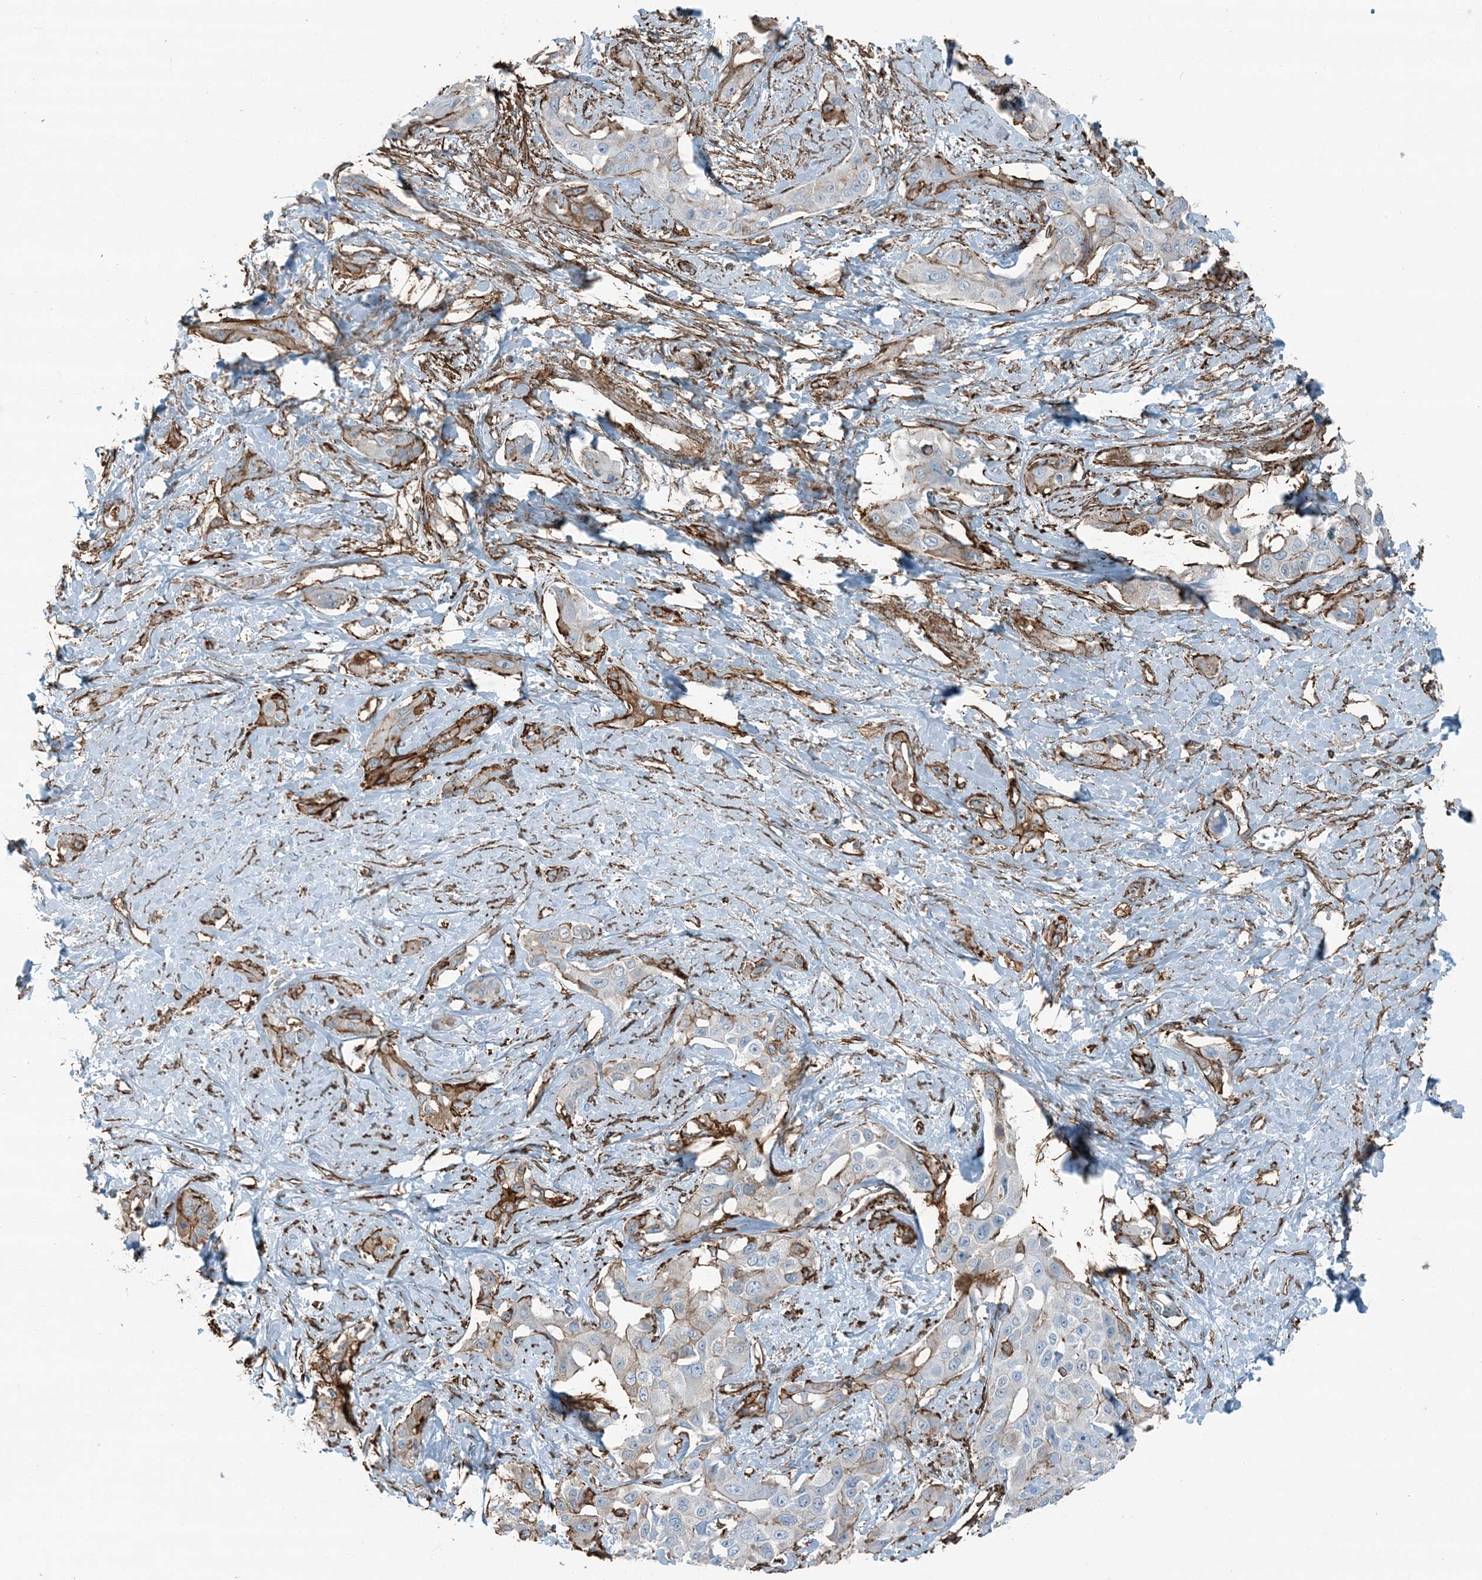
{"staining": {"intensity": "moderate", "quantity": "<25%", "location": "cytoplasmic/membranous"}, "tissue": "liver cancer", "cell_type": "Tumor cells", "image_type": "cancer", "snomed": [{"axis": "morphology", "description": "Cholangiocarcinoma"}, {"axis": "topography", "description": "Liver"}], "caption": "Immunohistochemistry (IHC) (DAB) staining of cholangiocarcinoma (liver) displays moderate cytoplasmic/membranous protein expression in approximately <25% of tumor cells. Nuclei are stained in blue.", "gene": "APOBEC3C", "patient": {"sex": "male", "age": 59}}